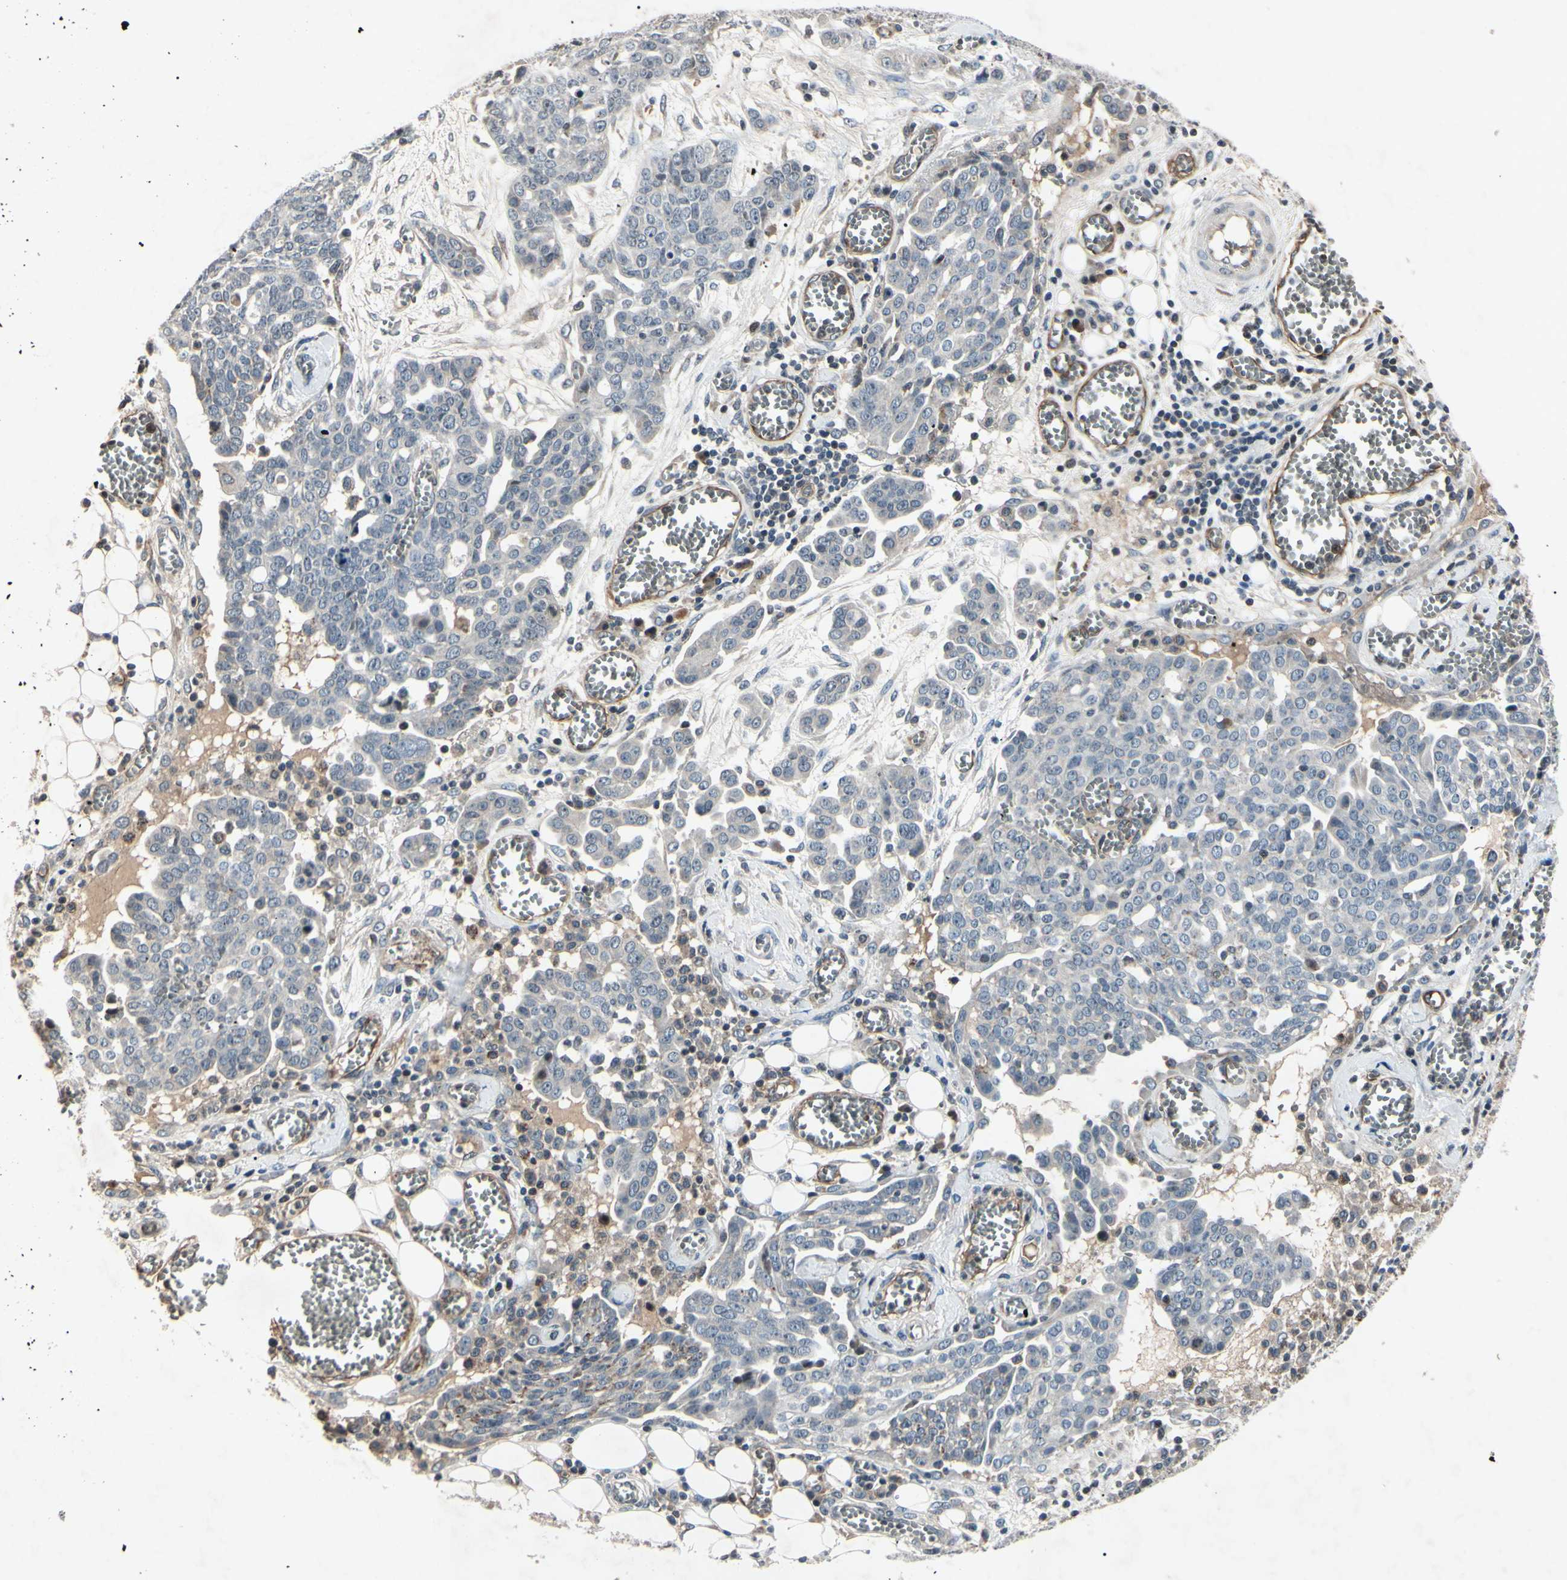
{"staining": {"intensity": "negative", "quantity": "none", "location": "none"}, "tissue": "ovarian cancer", "cell_type": "Tumor cells", "image_type": "cancer", "snomed": [{"axis": "morphology", "description": "Cystadenocarcinoma, serous, NOS"}, {"axis": "topography", "description": "Soft tissue"}, {"axis": "topography", "description": "Ovary"}], "caption": "Immunohistochemistry of human ovarian cancer (serous cystadenocarcinoma) exhibits no staining in tumor cells.", "gene": "AEBP1", "patient": {"sex": "female", "age": 57}}